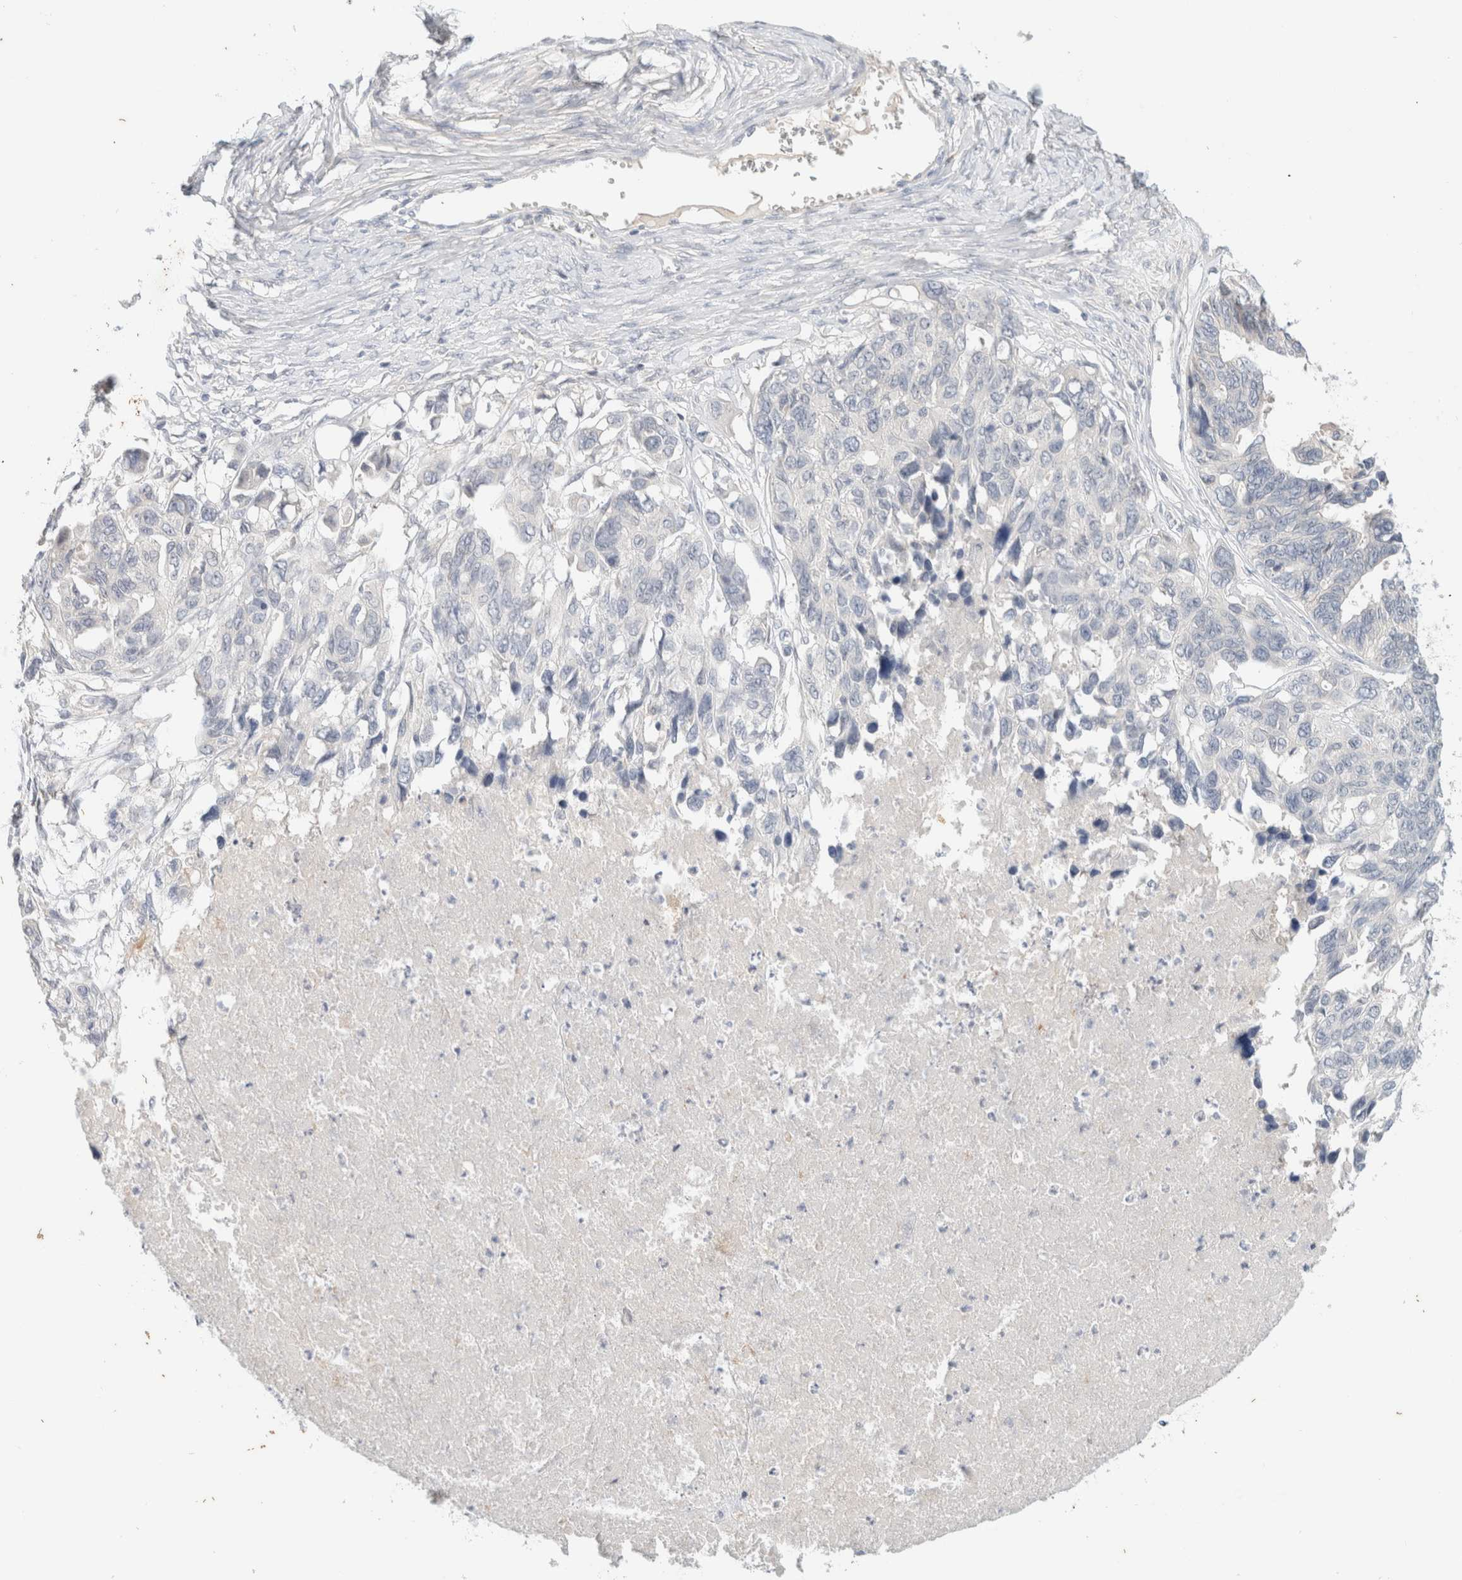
{"staining": {"intensity": "negative", "quantity": "none", "location": "none"}, "tissue": "ovarian cancer", "cell_type": "Tumor cells", "image_type": "cancer", "snomed": [{"axis": "morphology", "description": "Cystadenocarcinoma, serous, NOS"}, {"axis": "topography", "description": "Ovary"}], "caption": "Ovarian cancer was stained to show a protein in brown. There is no significant expression in tumor cells.", "gene": "SPRTN", "patient": {"sex": "female", "age": 79}}